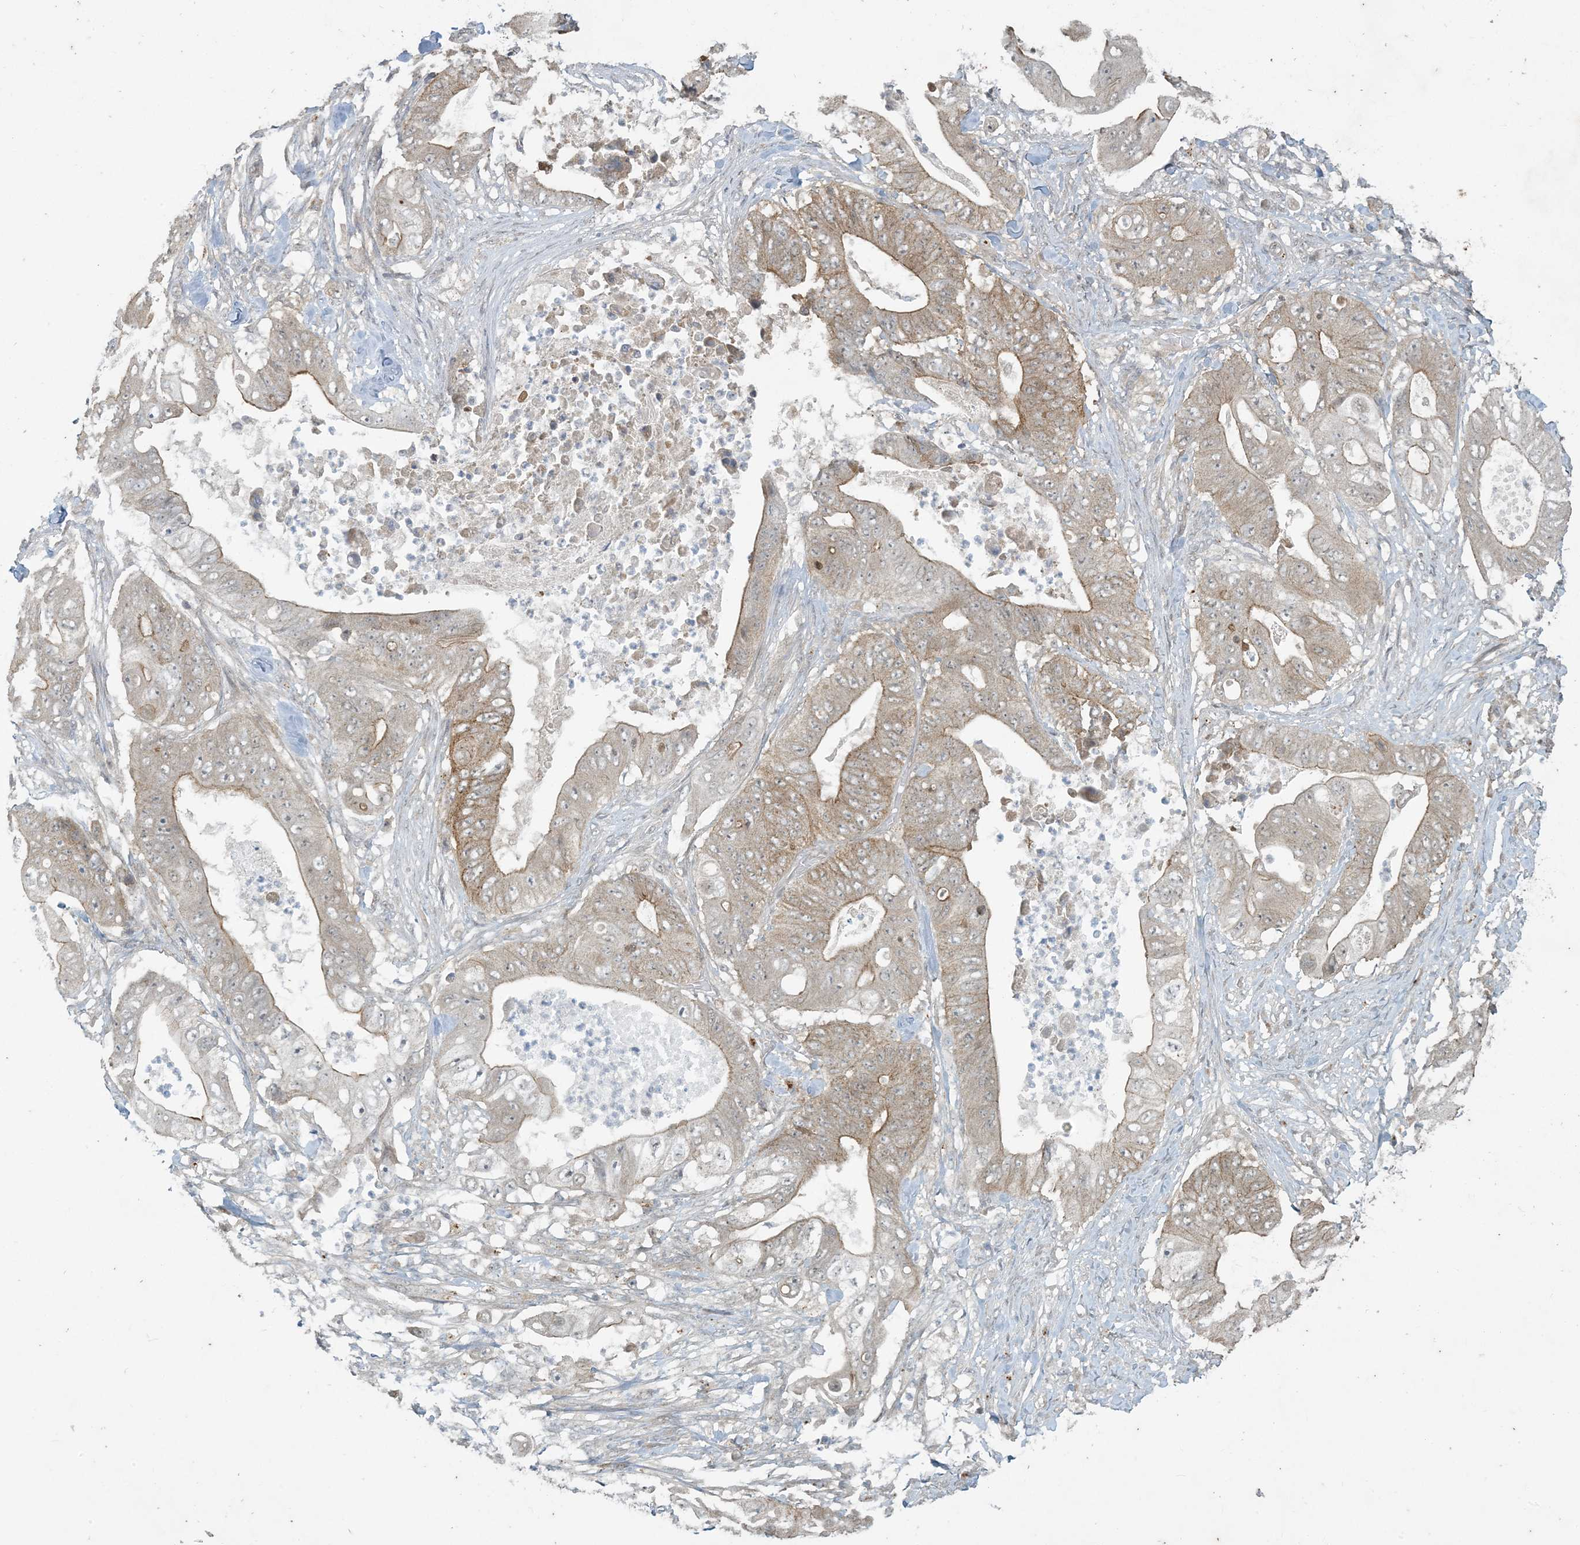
{"staining": {"intensity": "moderate", "quantity": "25%-75%", "location": "cytoplasmic/membranous"}, "tissue": "stomach cancer", "cell_type": "Tumor cells", "image_type": "cancer", "snomed": [{"axis": "morphology", "description": "Adenocarcinoma, NOS"}, {"axis": "topography", "description": "Stomach"}], "caption": "DAB immunohistochemical staining of adenocarcinoma (stomach) demonstrates moderate cytoplasmic/membranous protein positivity in approximately 25%-75% of tumor cells.", "gene": "BCORL1", "patient": {"sex": "female", "age": 73}}